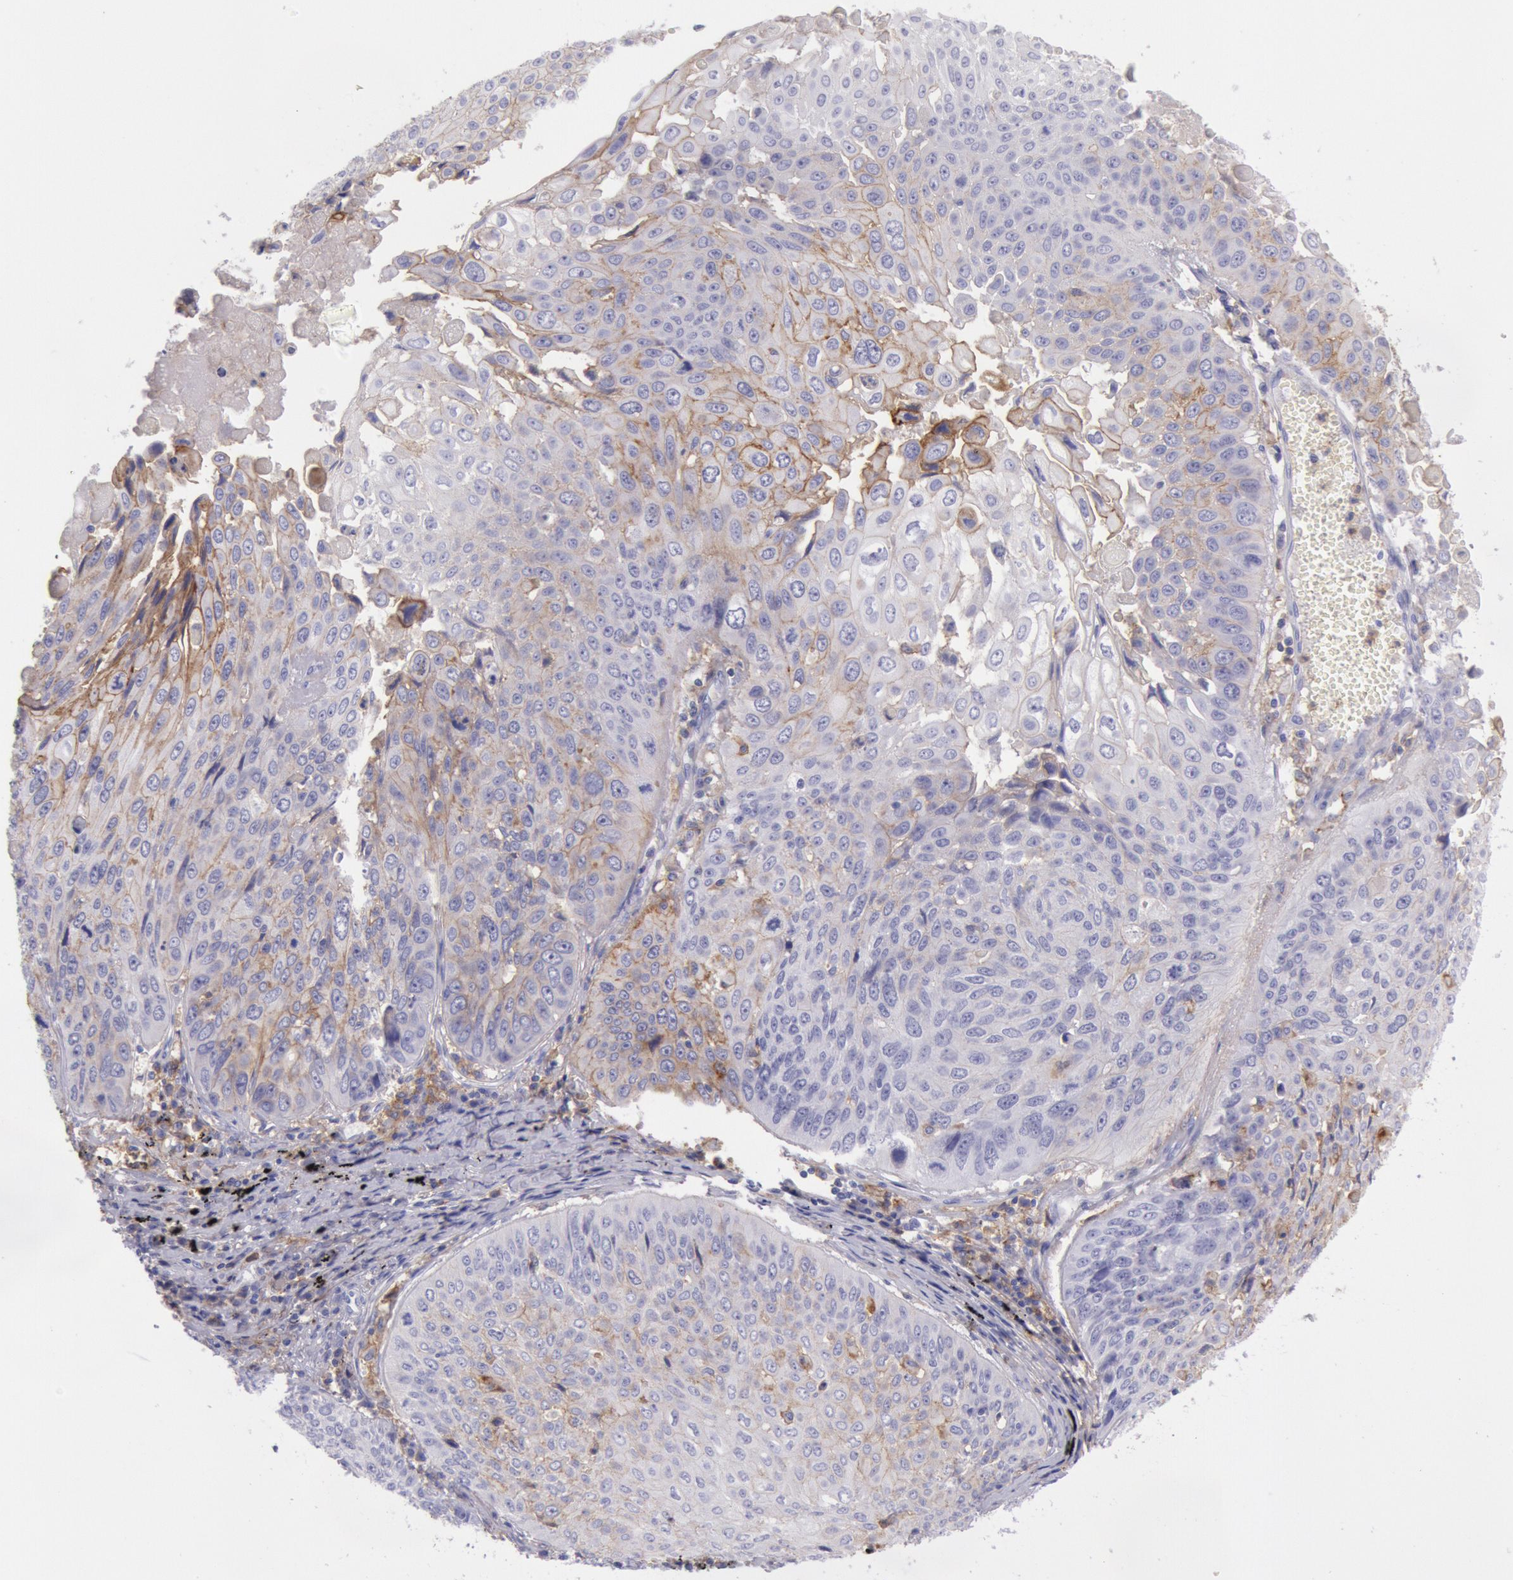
{"staining": {"intensity": "weak", "quantity": "<25%", "location": "cytoplasmic/membranous"}, "tissue": "lung cancer", "cell_type": "Tumor cells", "image_type": "cancer", "snomed": [{"axis": "morphology", "description": "Adenocarcinoma, NOS"}, {"axis": "topography", "description": "Lung"}], "caption": "Tumor cells show no significant expression in adenocarcinoma (lung). The staining was performed using DAB to visualize the protein expression in brown, while the nuclei were stained in blue with hematoxylin (Magnification: 20x).", "gene": "LYN", "patient": {"sex": "male", "age": 60}}